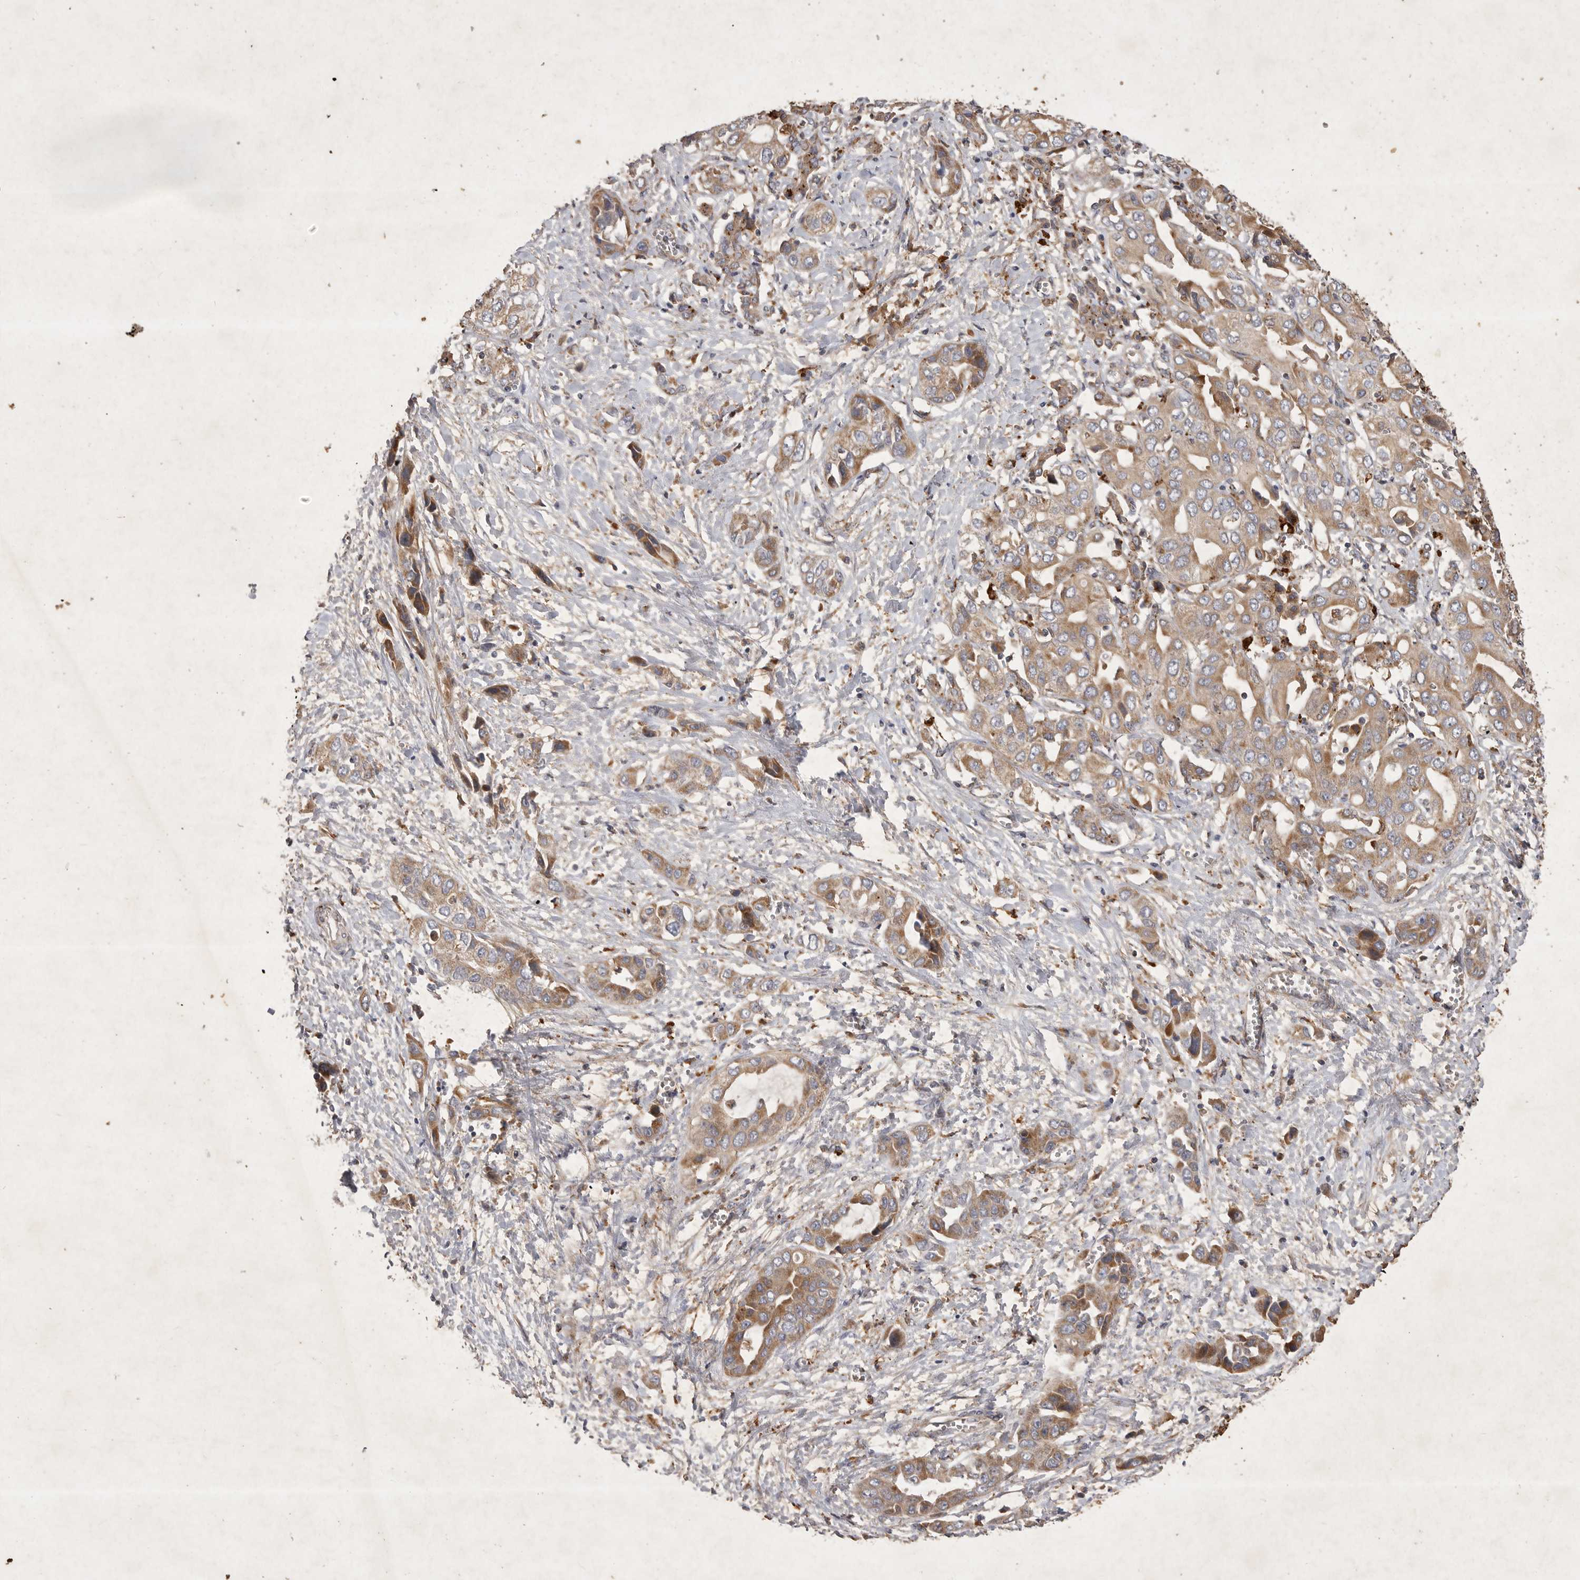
{"staining": {"intensity": "moderate", "quantity": ">75%", "location": "cytoplasmic/membranous"}, "tissue": "liver cancer", "cell_type": "Tumor cells", "image_type": "cancer", "snomed": [{"axis": "morphology", "description": "Cholangiocarcinoma"}, {"axis": "topography", "description": "Liver"}], "caption": "Tumor cells exhibit moderate cytoplasmic/membranous staining in approximately >75% of cells in liver cancer.", "gene": "MRPL41", "patient": {"sex": "female", "age": 52}}